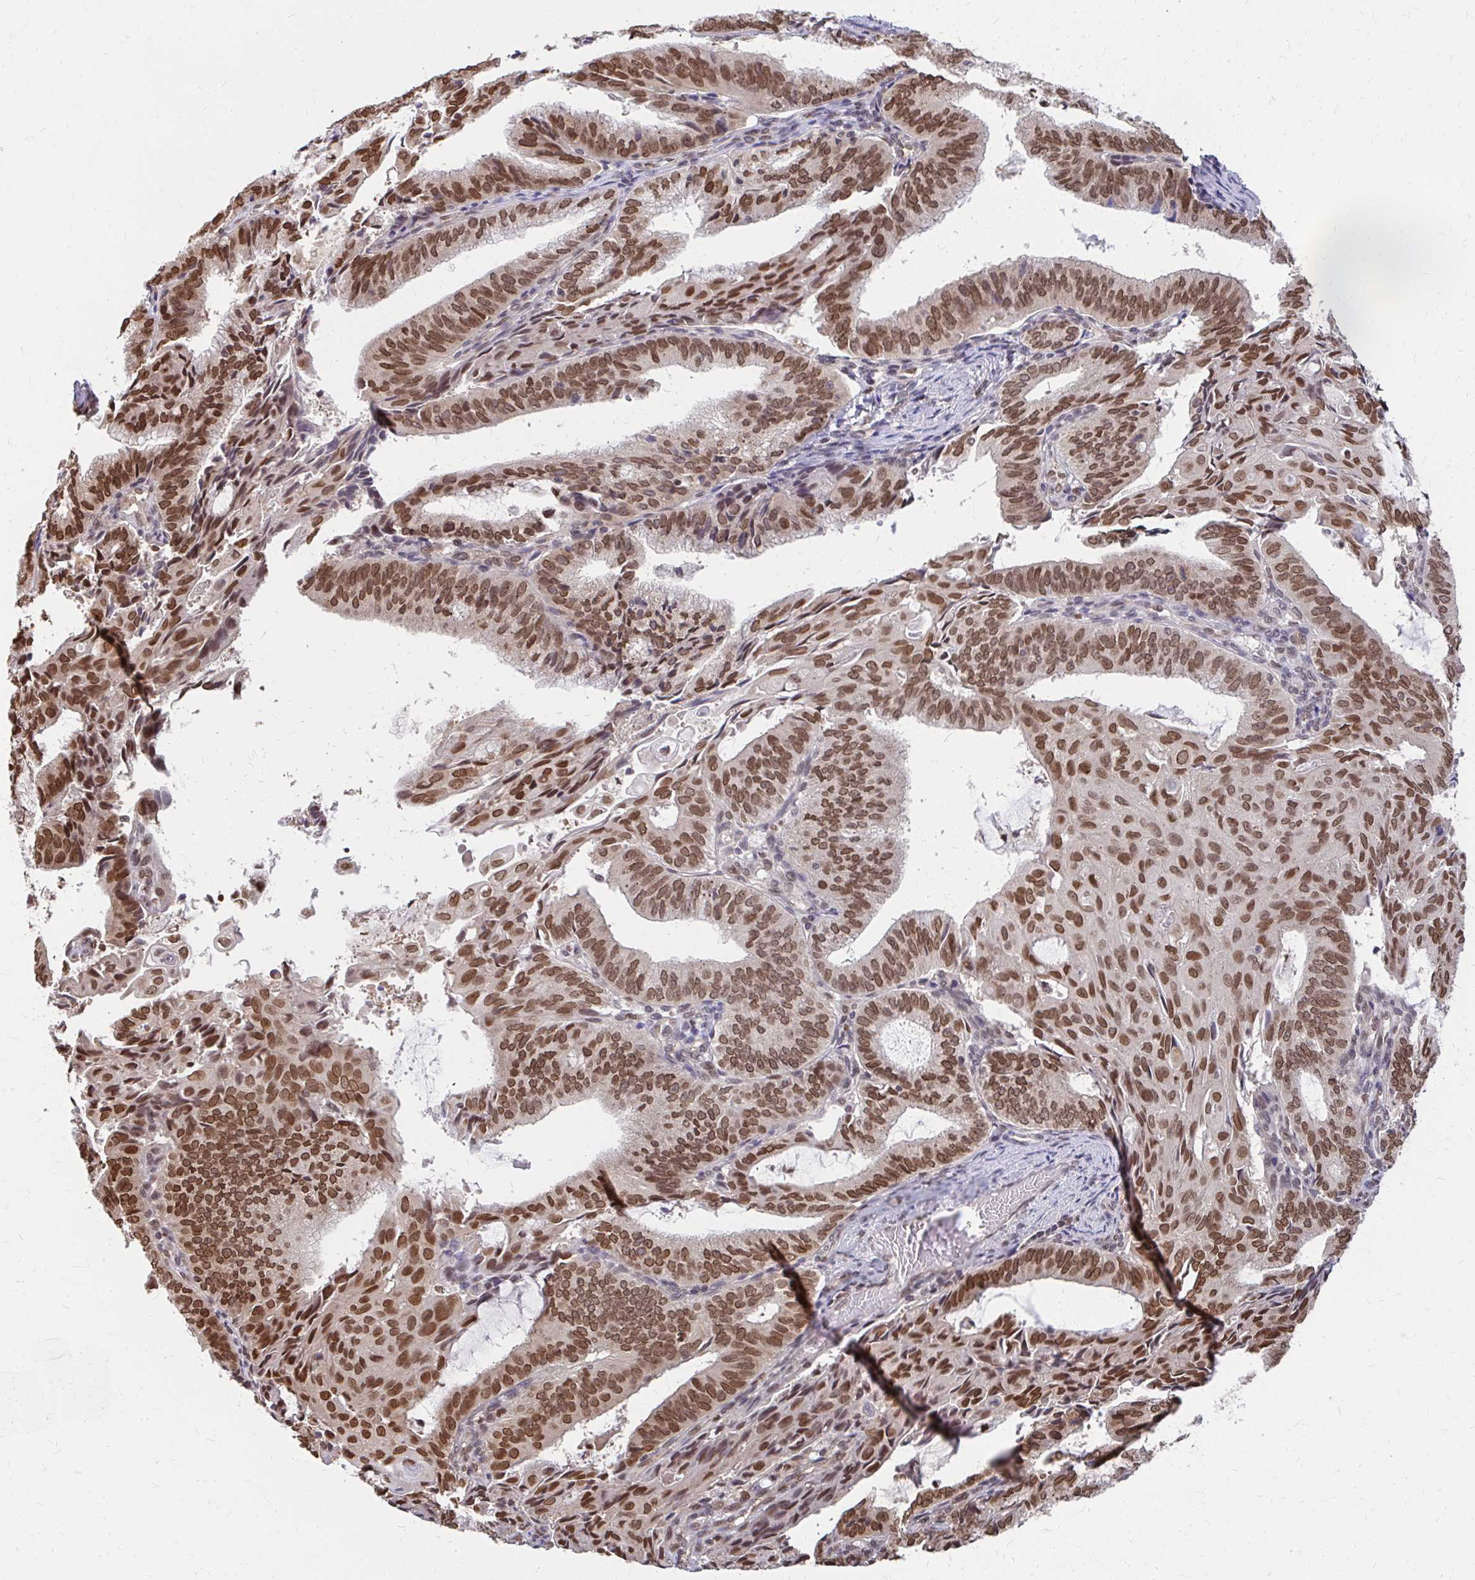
{"staining": {"intensity": "moderate", "quantity": ">75%", "location": "cytoplasmic/membranous,nuclear"}, "tissue": "endometrial cancer", "cell_type": "Tumor cells", "image_type": "cancer", "snomed": [{"axis": "morphology", "description": "Adenocarcinoma, NOS"}, {"axis": "topography", "description": "Endometrium"}], "caption": "This micrograph shows endometrial cancer stained with immunohistochemistry to label a protein in brown. The cytoplasmic/membranous and nuclear of tumor cells show moderate positivity for the protein. Nuclei are counter-stained blue.", "gene": "XPO1", "patient": {"sex": "female", "age": 49}}